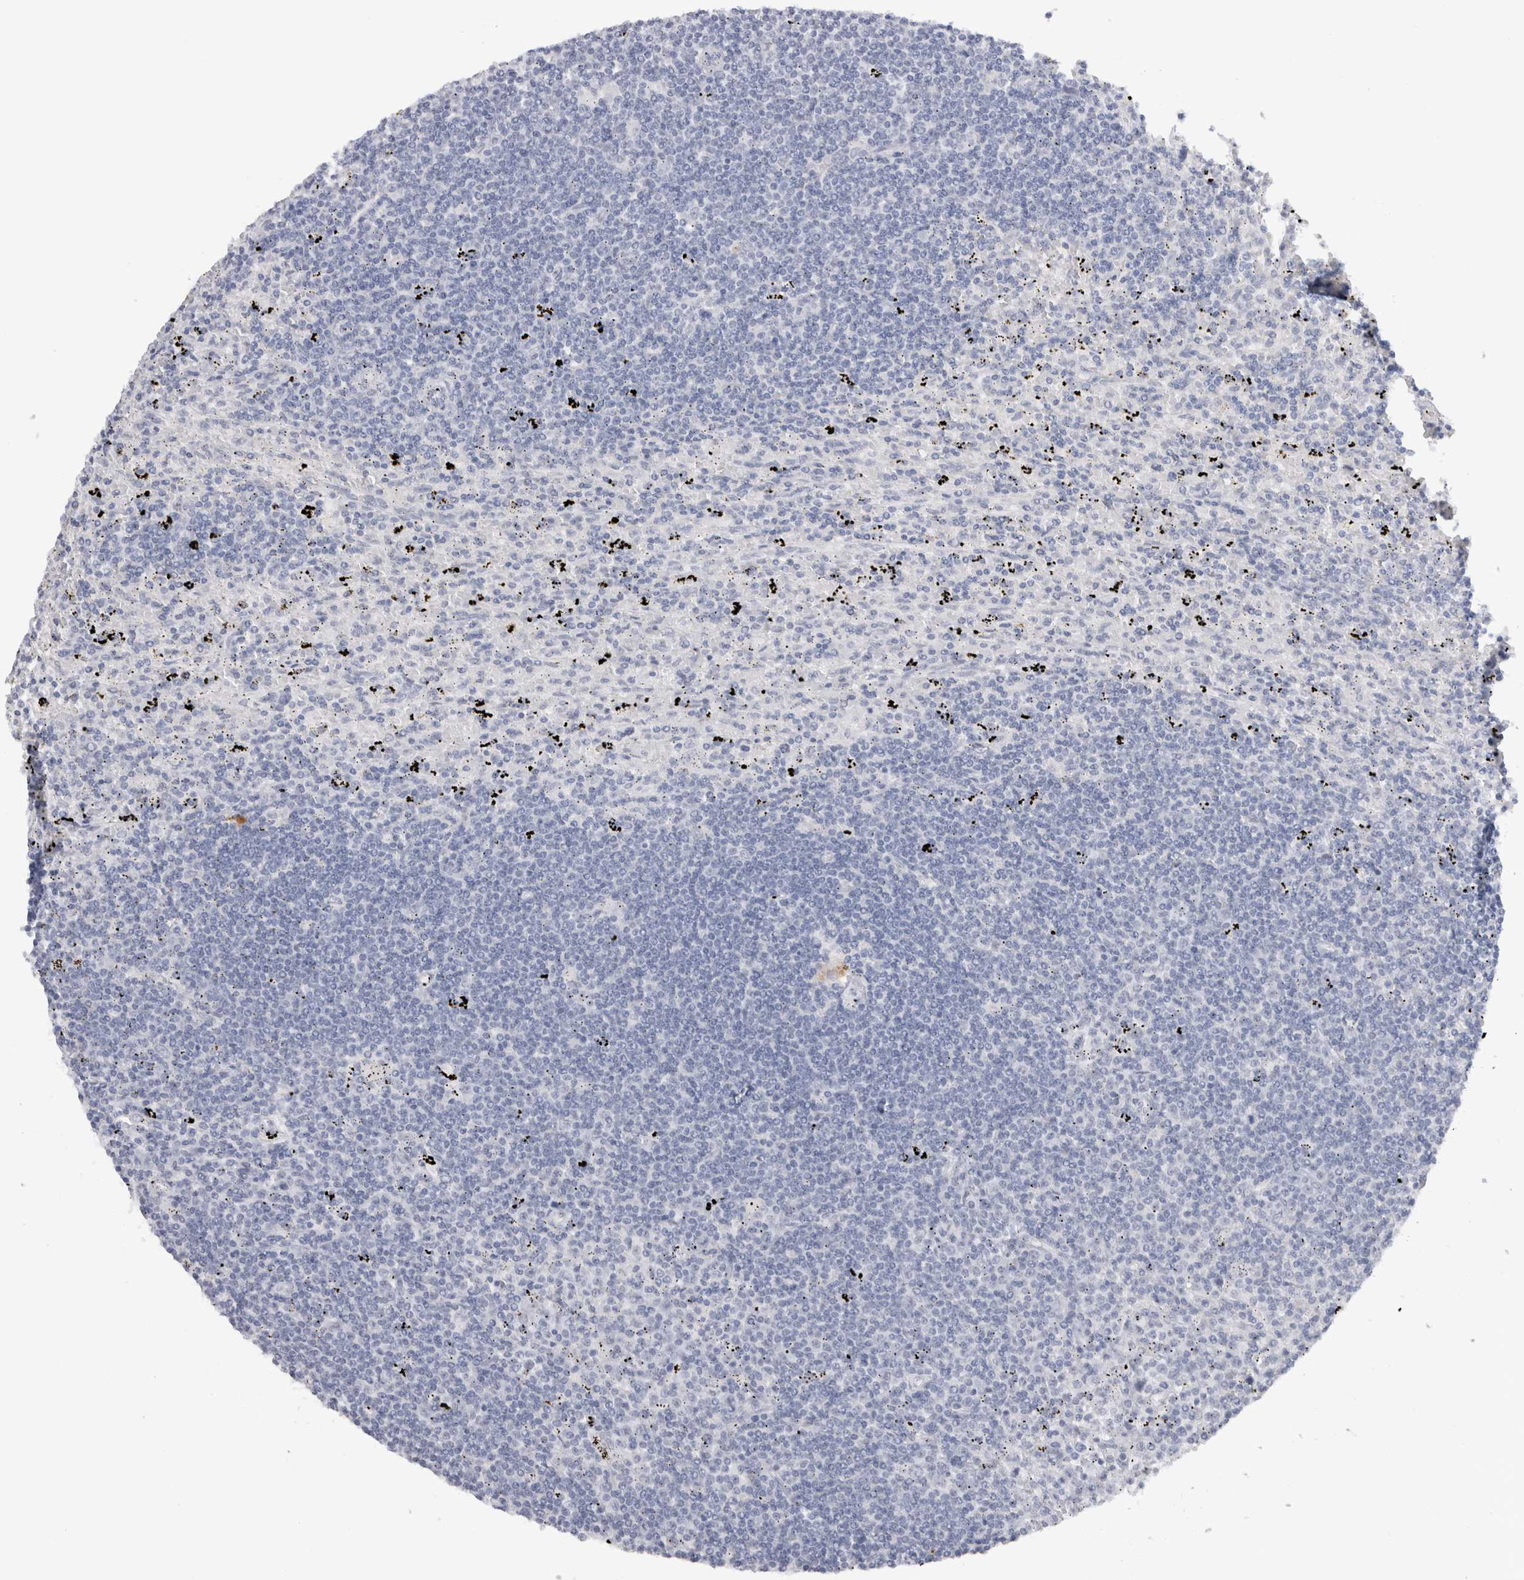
{"staining": {"intensity": "negative", "quantity": "none", "location": "none"}, "tissue": "lymphoma", "cell_type": "Tumor cells", "image_type": "cancer", "snomed": [{"axis": "morphology", "description": "Malignant lymphoma, non-Hodgkin's type, Low grade"}, {"axis": "topography", "description": "Spleen"}], "caption": "An image of human low-grade malignant lymphoma, non-Hodgkin's type is negative for staining in tumor cells.", "gene": "CDH17", "patient": {"sex": "male", "age": 76}}